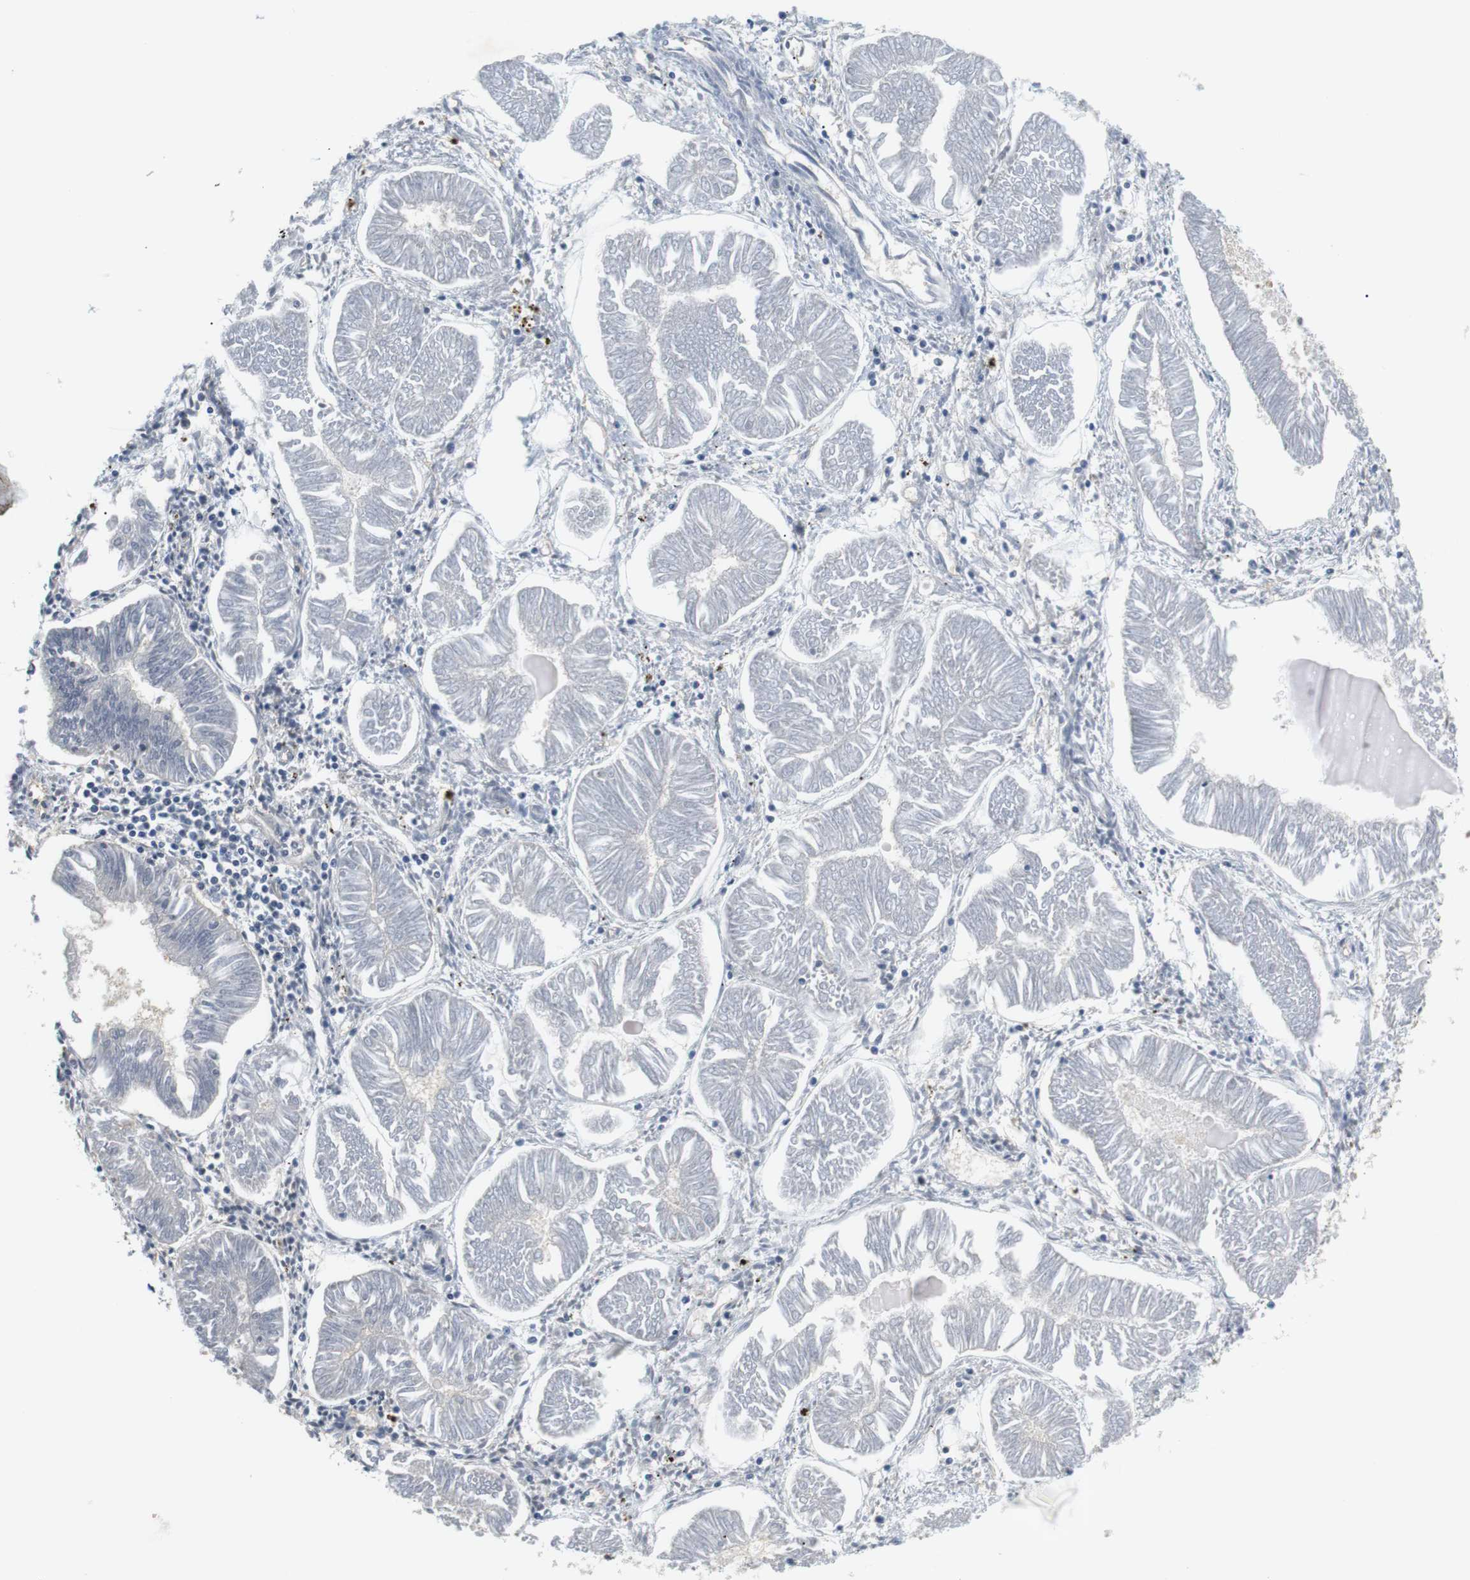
{"staining": {"intensity": "negative", "quantity": "none", "location": "none"}, "tissue": "endometrial cancer", "cell_type": "Tumor cells", "image_type": "cancer", "snomed": [{"axis": "morphology", "description": "Adenocarcinoma, NOS"}, {"axis": "topography", "description": "Endometrium"}], "caption": "DAB immunohistochemical staining of endometrial cancer (adenocarcinoma) reveals no significant expression in tumor cells.", "gene": "SLC30A1", "patient": {"sex": "female", "age": 53}}